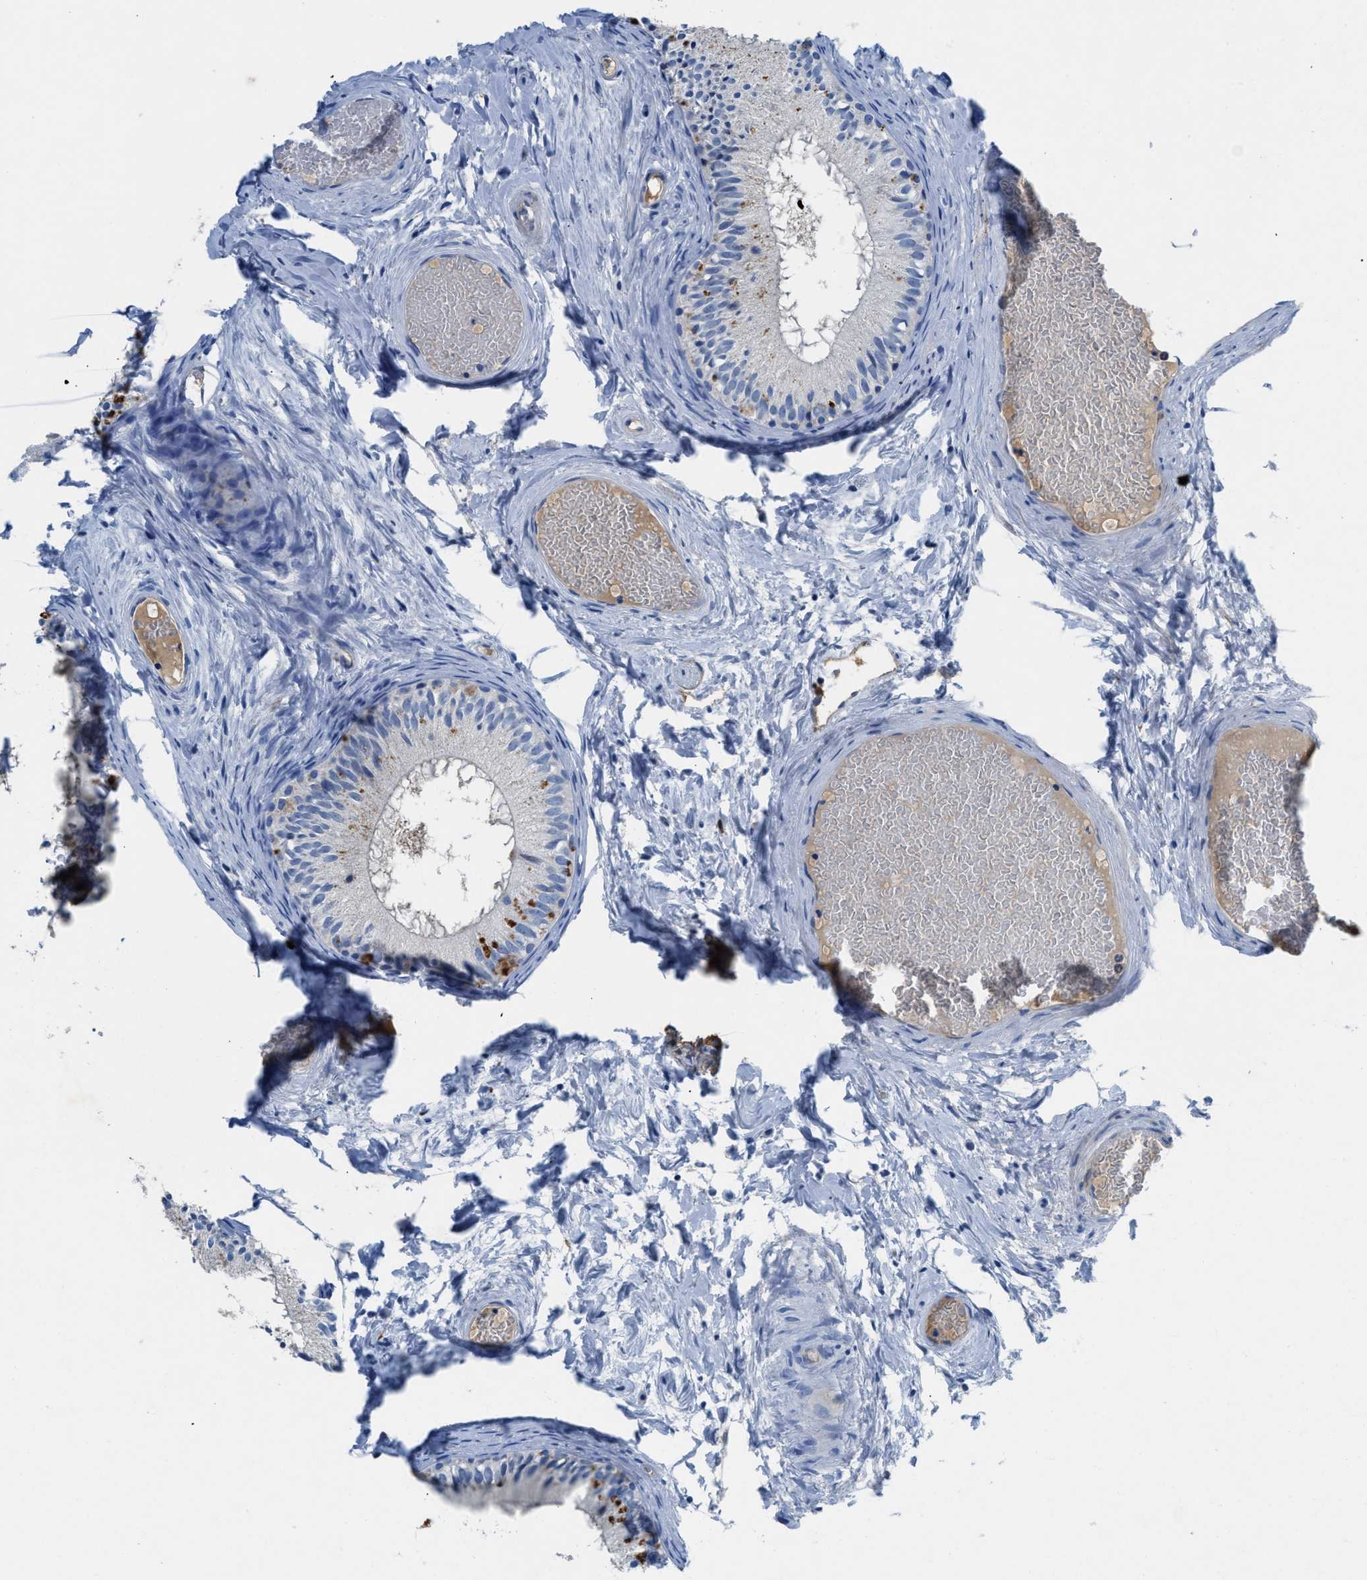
{"staining": {"intensity": "strong", "quantity": "<25%", "location": "cytoplasmic/membranous"}, "tissue": "epididymis", "cell_type": "Glandular cells", "image_type": "normal", "snomed": [{"axis": "morphology", "description": "Normal tissue, NOS"}, {"axis": "topography", "description": "Epididymis"}], "caption": "An image of epididymis stained for a protein exhibits strong cytoplasmic/membranous brown staining in glandular cells.", "gene": "SPEG", "patient": {"sex": "male", "age": 46}}